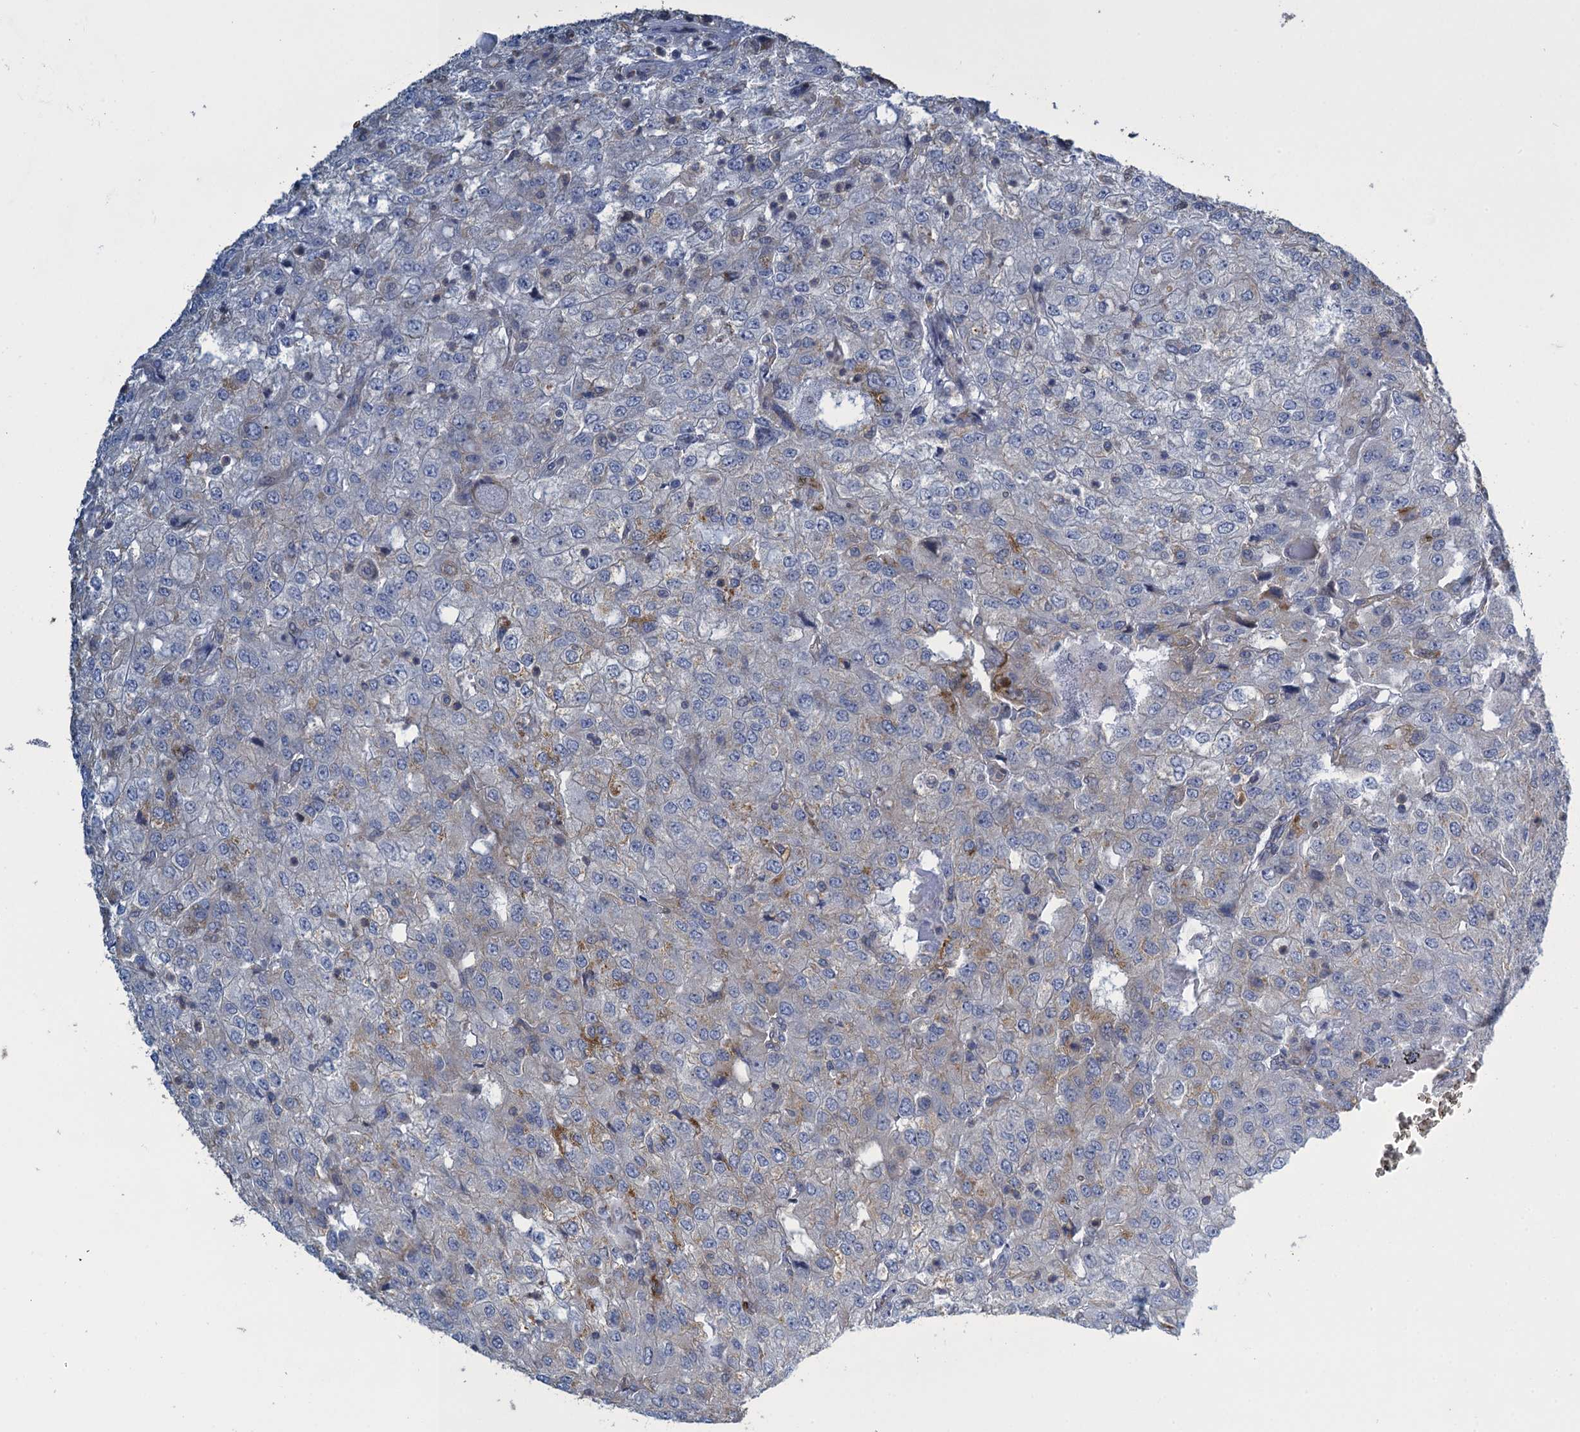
{"staining": {"intensity": "weak", "quantity": "<25%", "location": "cytoplasmic/membranous"}, "tissue": "renal cancer", "cell_type": "Tumor cells", "image_type": "cancer", "snomed": [{"axis": "morphology", "description": "Adenocarcinoma, NOS"}, {"axis": "topography", "description": "Kidney"}], "caption": "There is no significant positivity in tumor cells of renal cancer.", "gene": "PROSER2", "patient": {"sex": "female", "age": 54}}